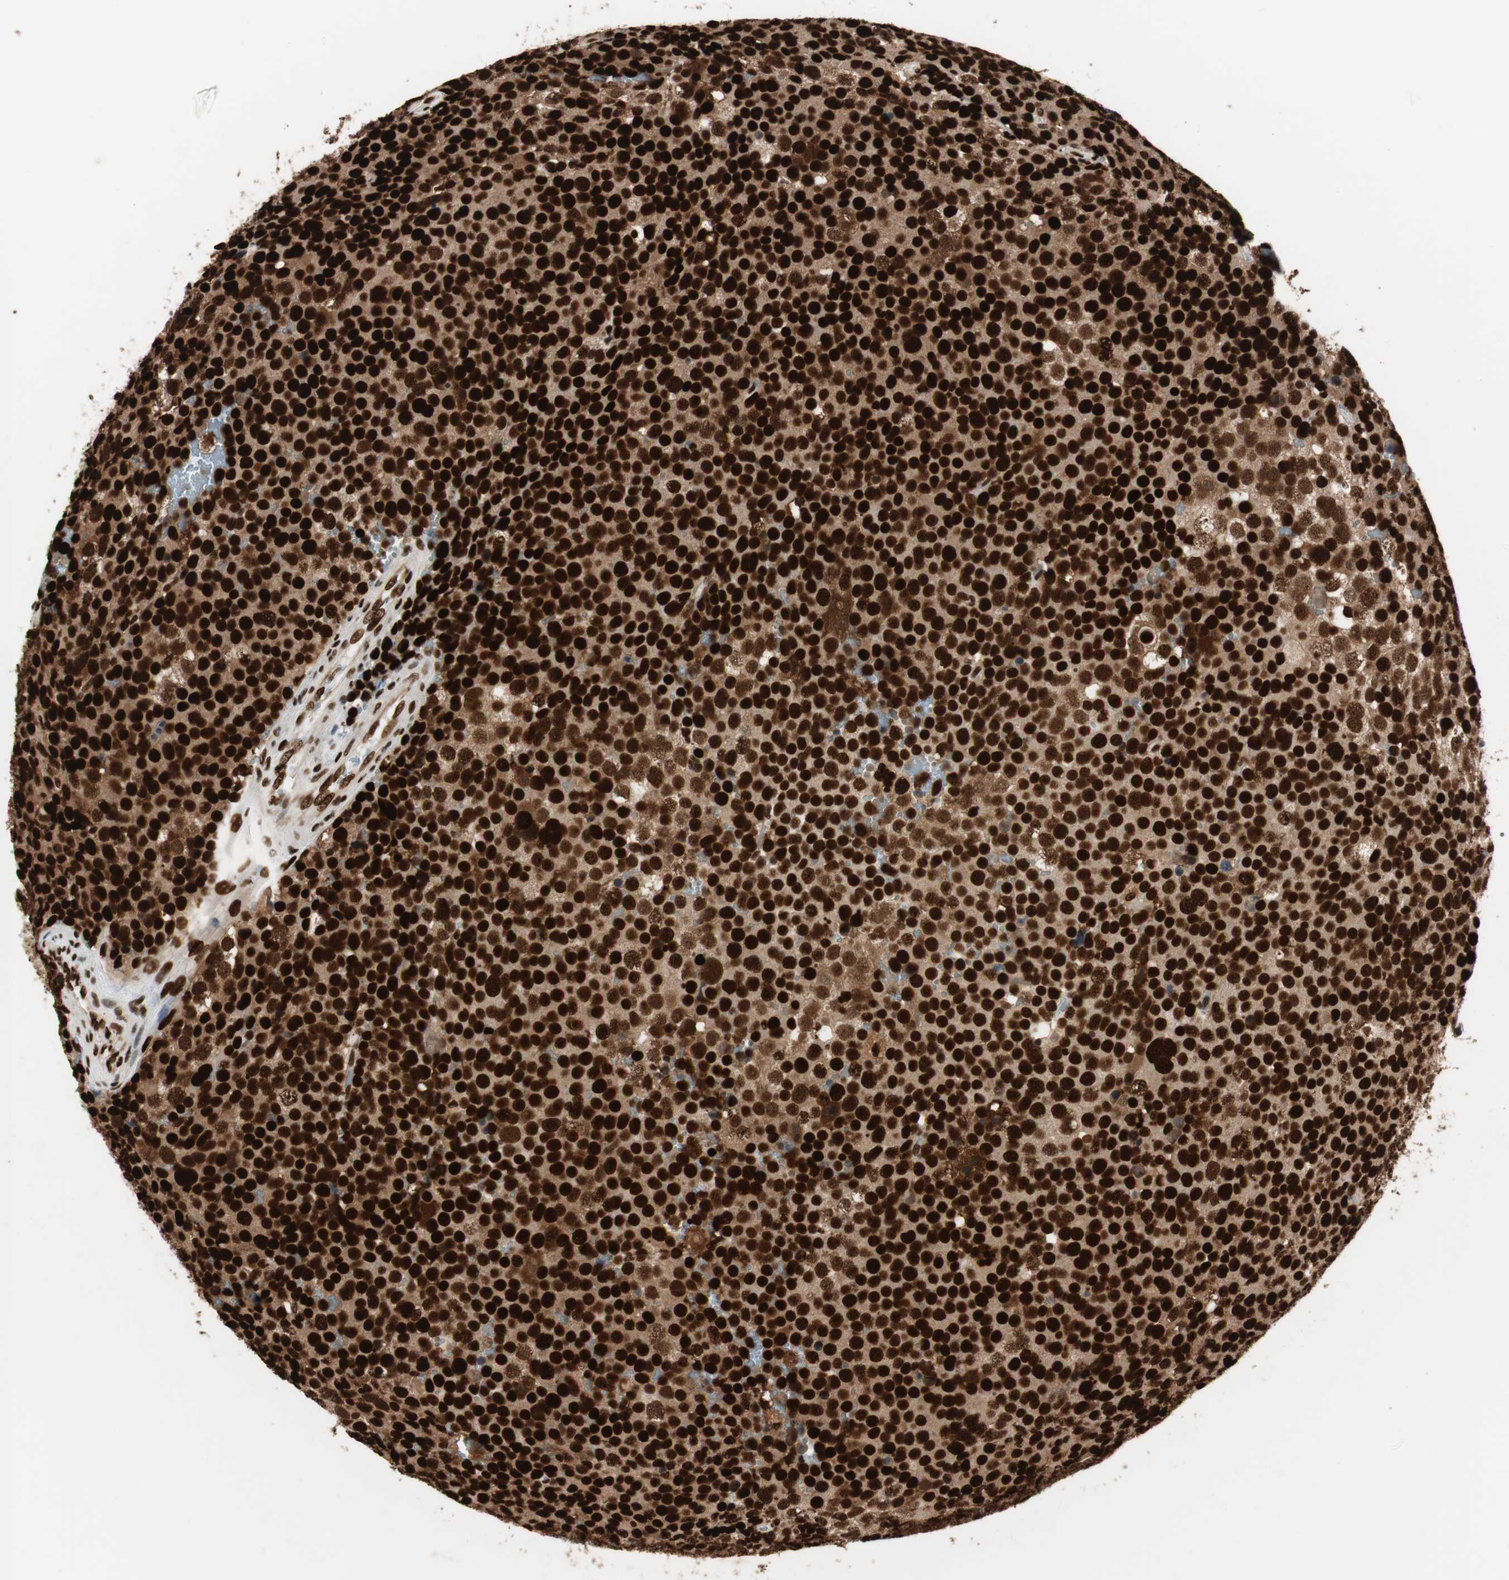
{"staining": {"intensity": "strong", "quantity": ">75%", "location": "cytoplasmic/membranous,nuclear"}, "tissue": "testis cancer", "cell_type": "Tumor cells", "image_type": "cancer", "snomed": [{"axis": "morphology", "description": "Seminoma, NOS"}, {"axis": "topography", "description": "Testis"}], "caption": "Human testis seminoma stained with a brown dye shows strong cytoplasmic/membranous and nuclear positive positivity in about >75% of tumor cells.", "gene": "PSME3", "patient": {"sex": "male", "age": 71}}